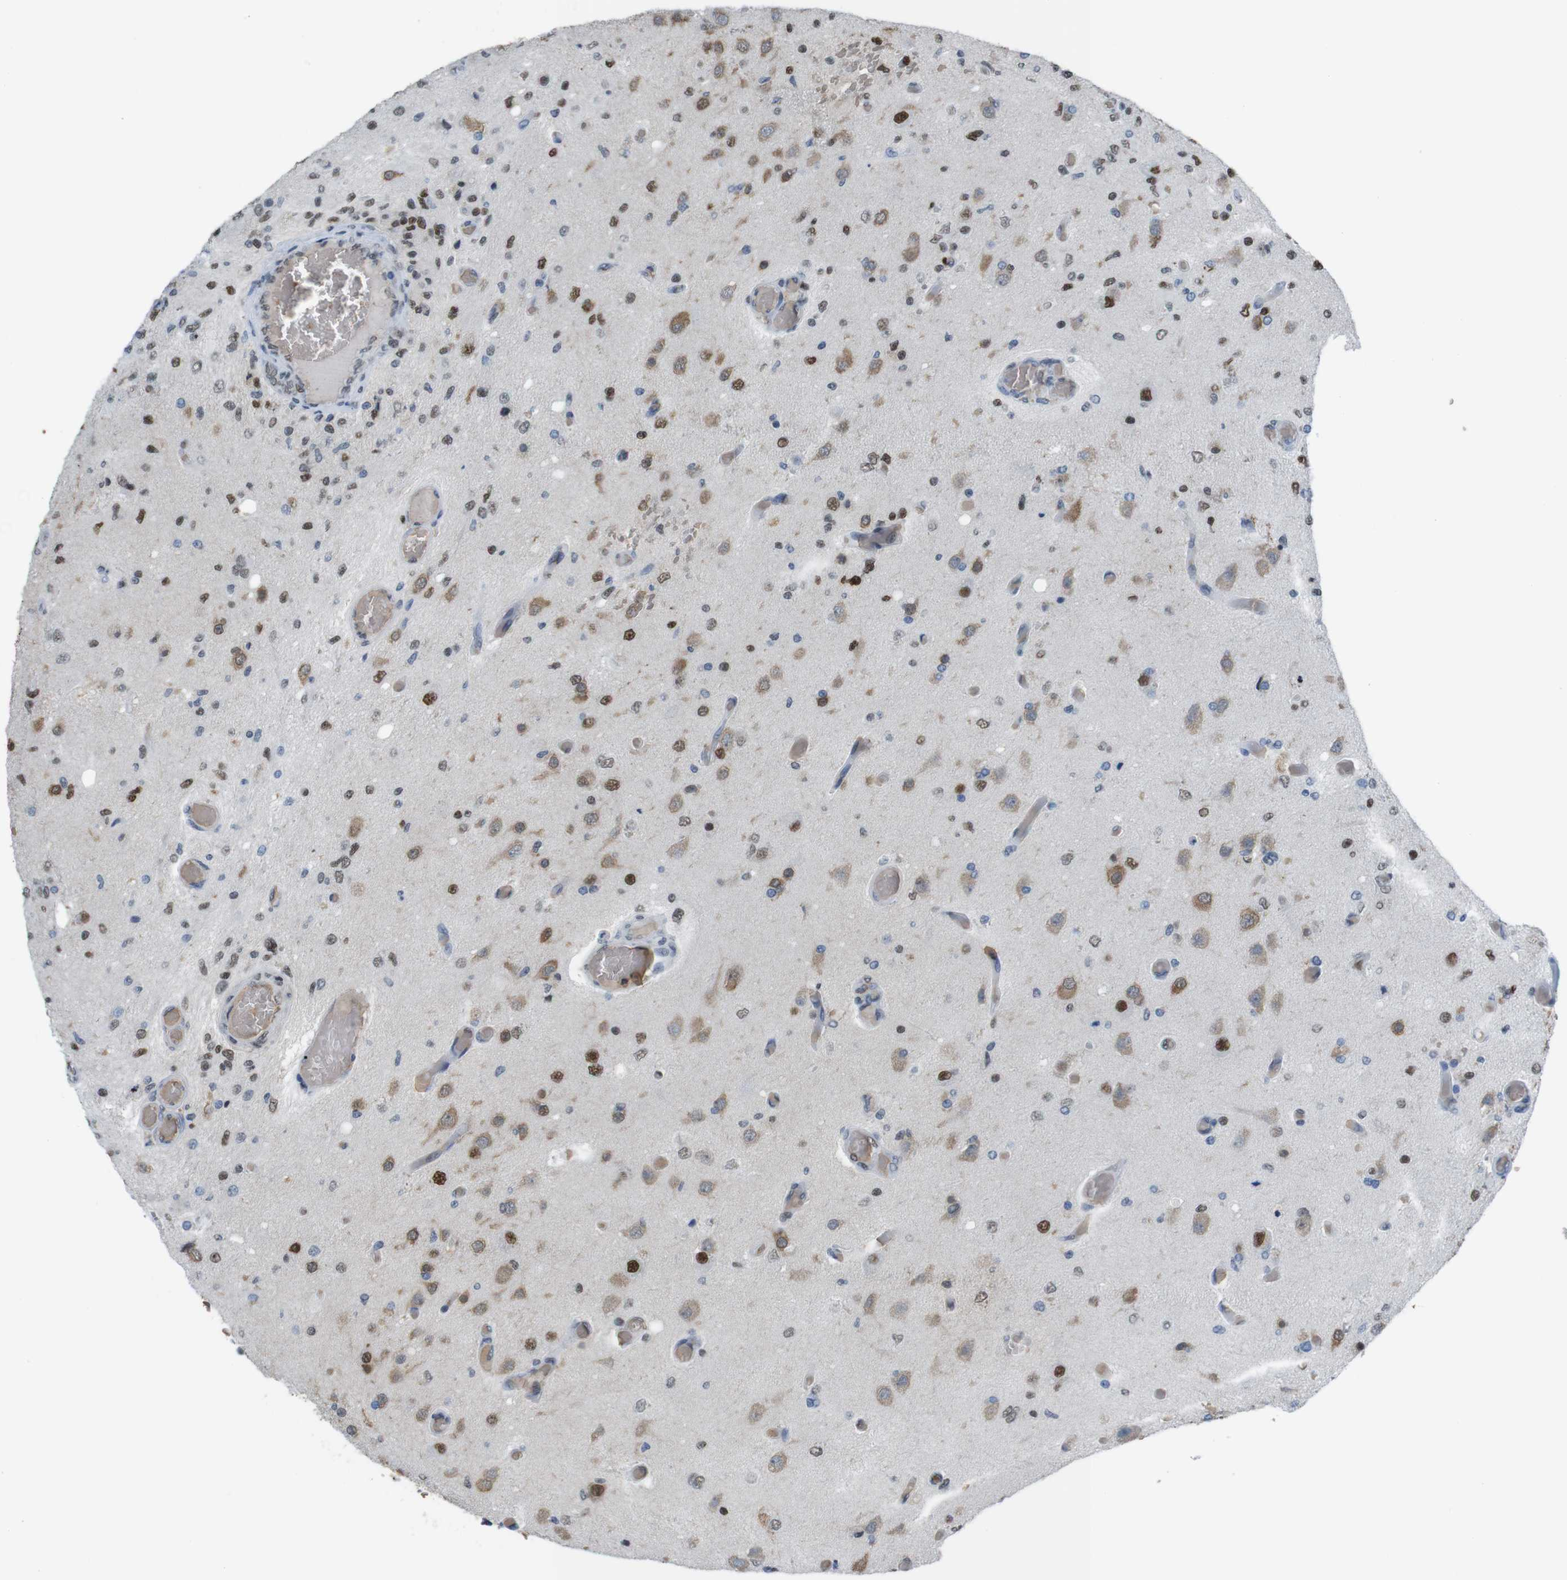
{"staining": {"intensity": "moderate", "quantity": ">75%", "location": "cytoplasmic/membranous,nuclear"}, "tissue": "glioma", "cell_type": "Tumor cells", "image_type": "cancer", "snomed": [{"axis": "morphology", "description": "Normal tissue, NOS"}, {"axis": "morphology", "description": "Glioma, malignant, High grade"}, {"axis": "topography", "description": "Cerebral cortex"}], "caption": "Immunohistochemical staining of glioma demonstrates moderate cytoplasmic/membranous and nuclear protein staining in about >75% of tumor cells. The protein is stained brown, and the nuclei are stained in blue (DAB (3,3'-diaminobenzidine) IHC with brightfield microscopy, high magnification).", "gene": "SUB1", "patient": {"sex": "male", "age": 77}}